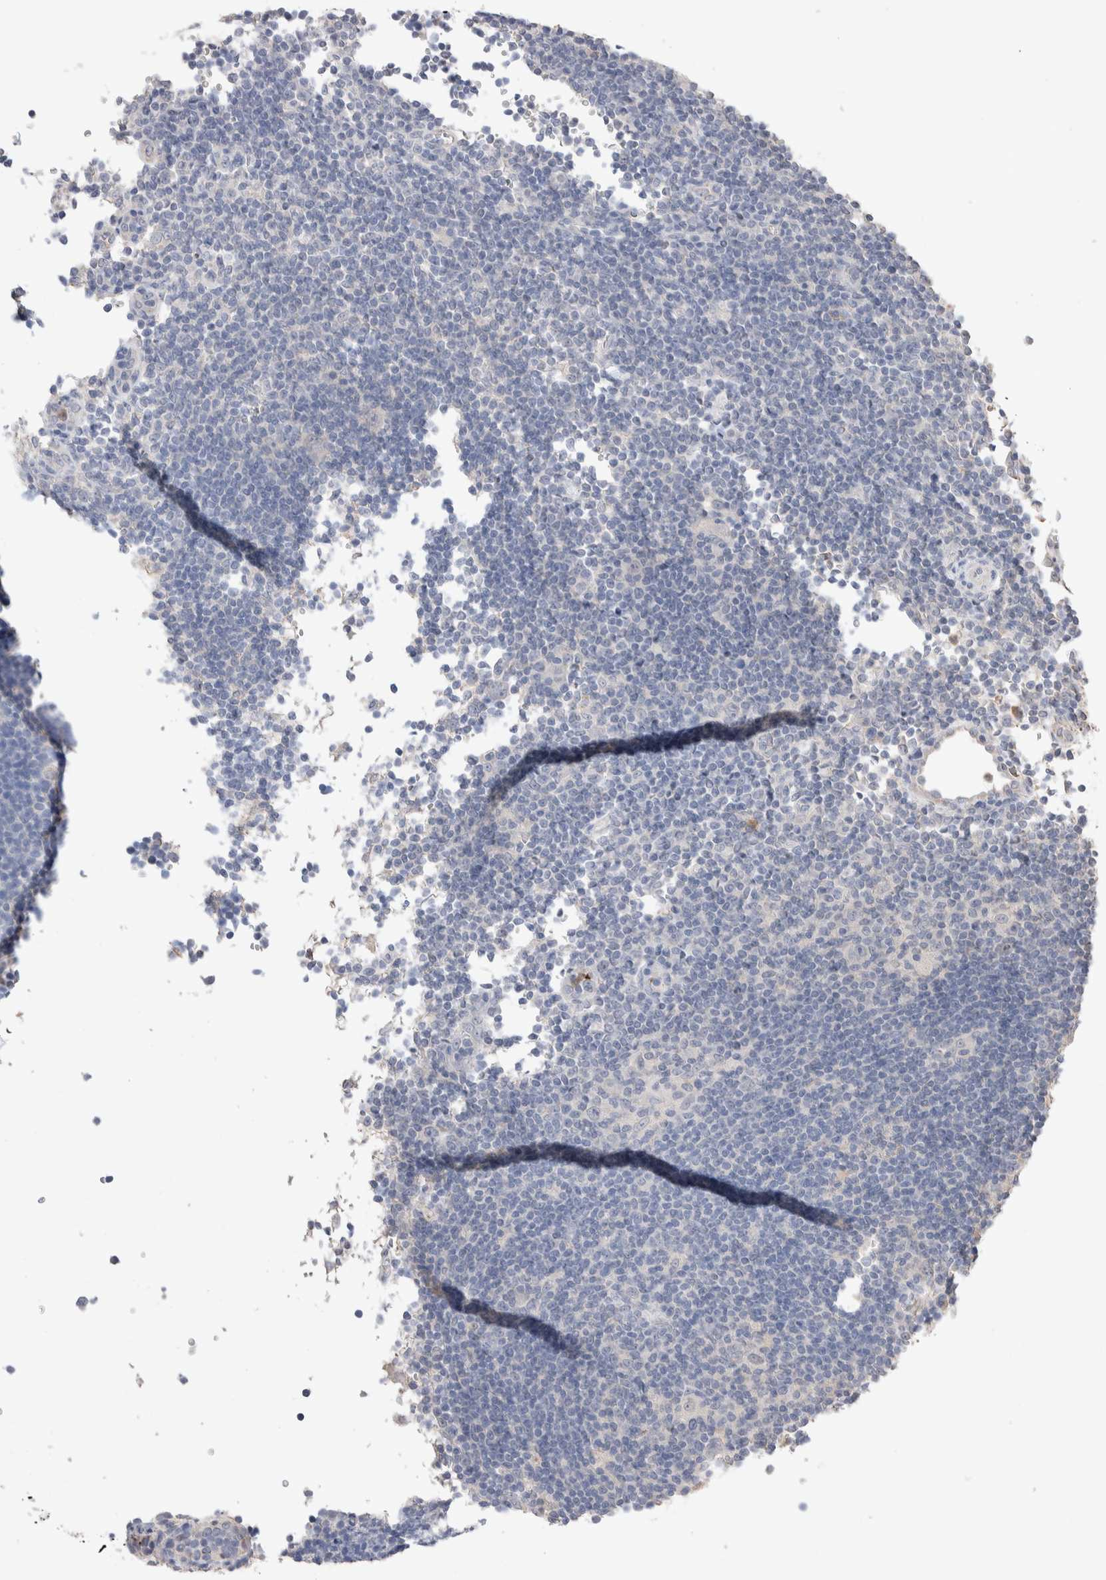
{"staining": {"intensity": "negative", "quantity": "none", "location": "none"}, "tissue": "lymphoma", "cell_type": "Tumor cells", "image_type": "cancer", "snomed": [{"axis": "morphology", "description": "Hodgkin's disease, NOS"}, {"axis": "topography", "description": "Lymph node"}], "caption": "The immunohistochemistry (IHC) micrograph has no significant positivity in tumor cells of Hodgkin's disease tissue.", "gene": "FFAR2", "patient": {"sex": "female", "age": 57}}